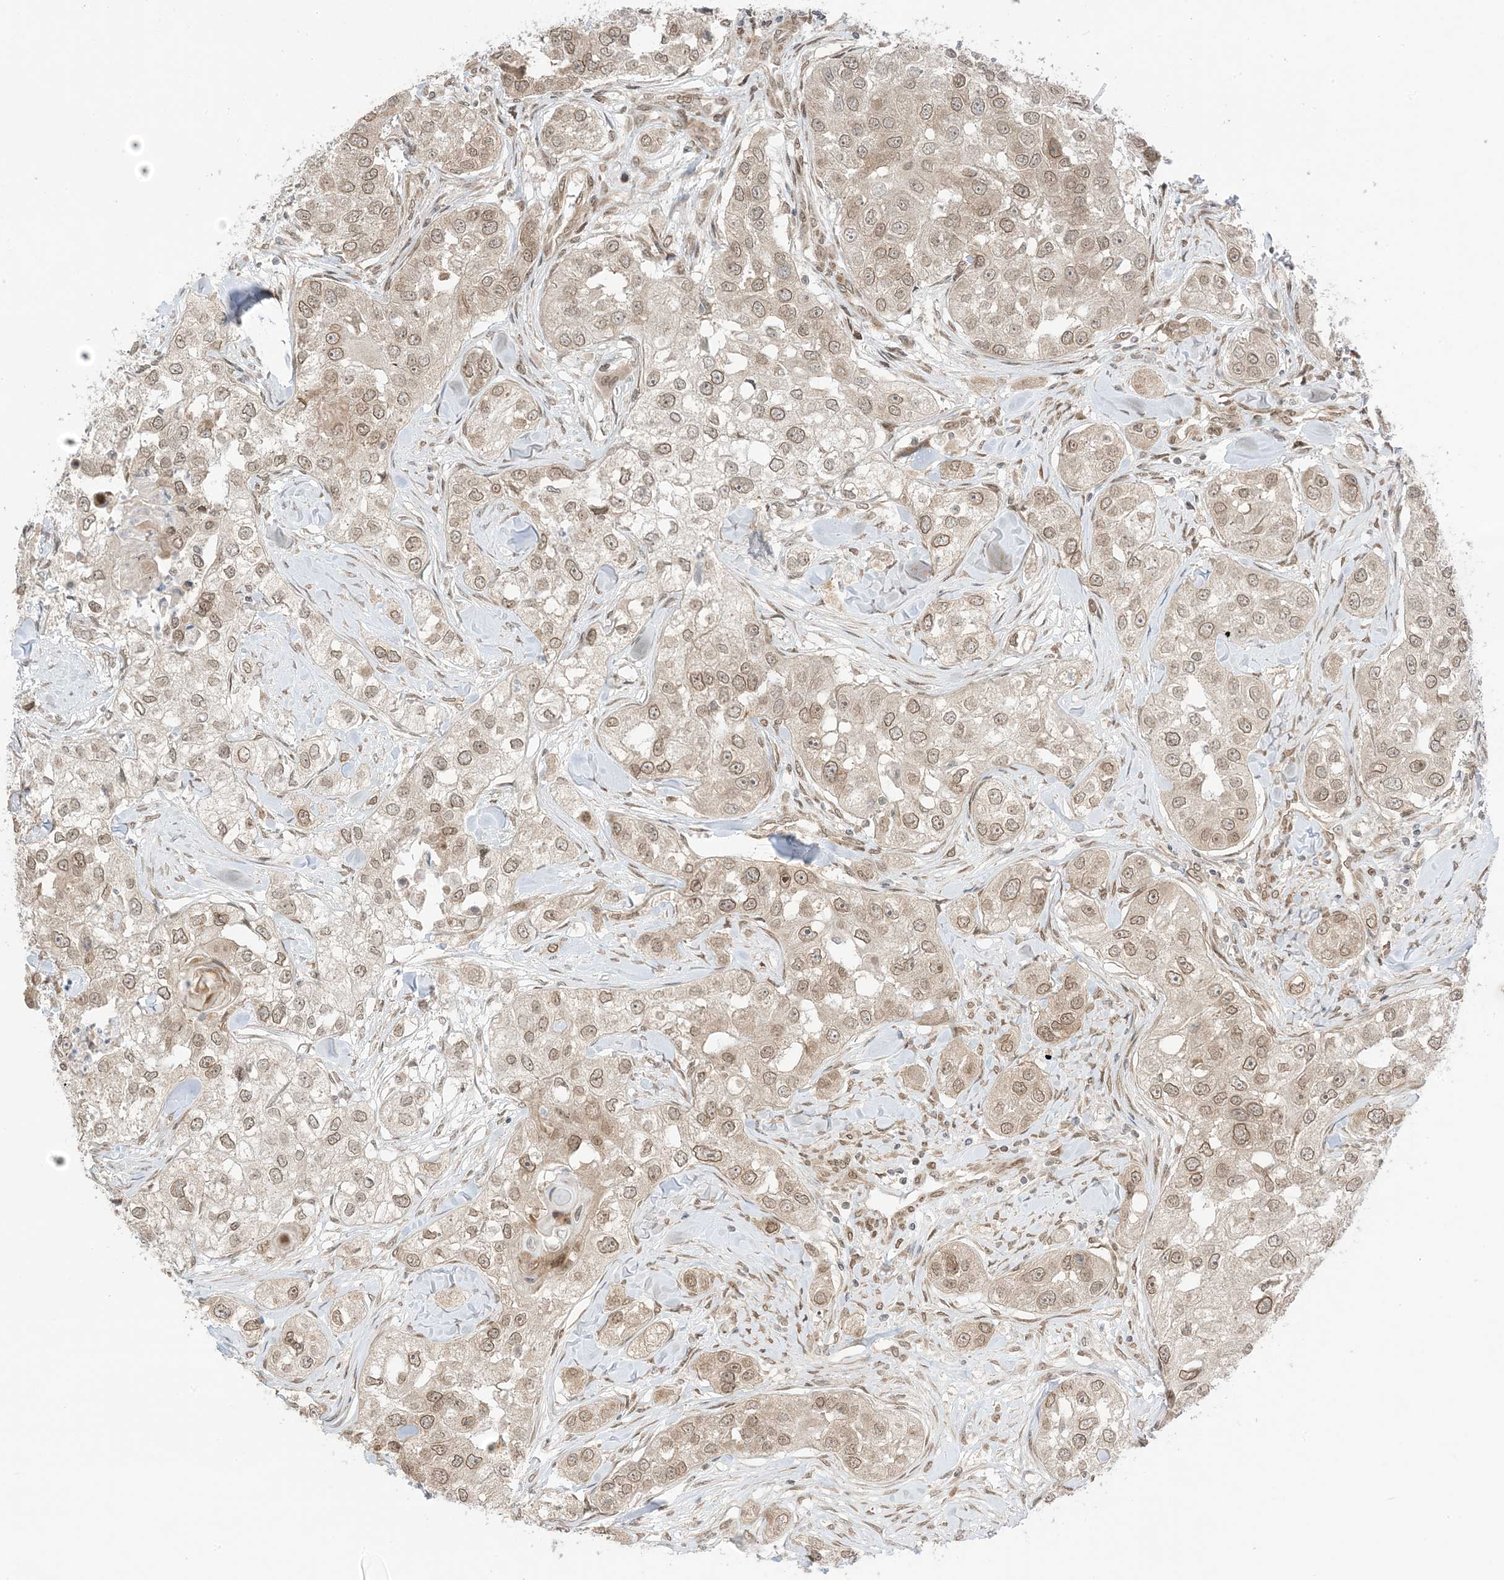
{"staining": {"intensity": "moderate", "quantity": ">75%", "location": "cytoplasmic/membranous,nuclear"}, "tissue": "head and neck cancer", "cell_type": "Tumor cells", "image_type": "cancer", "snomed": [{"axis": "morphology", "description": "Normal tissue, NOS"}, {"axis": "morphology", "description": "Squamous cell carcinoma, NOS"}, {"axis": "topography", "description": "Skeletal muscle"}, {"axis": "topography", "description": "Head-Neck"}], "caption": "High-magnification brightfield microscopy of head and neck squamous cell carcinoma stained with DAB (3,3'-diaminobenzidine) (brown) and counterstained with hematoxylin (blue). tumor cells exhibit moderate cytoplasmic/membranous and nuclear staining is seen in about>75% of cells.", "gene": "UBE2E2", "patient": {"sex": "male", "age": 51}}